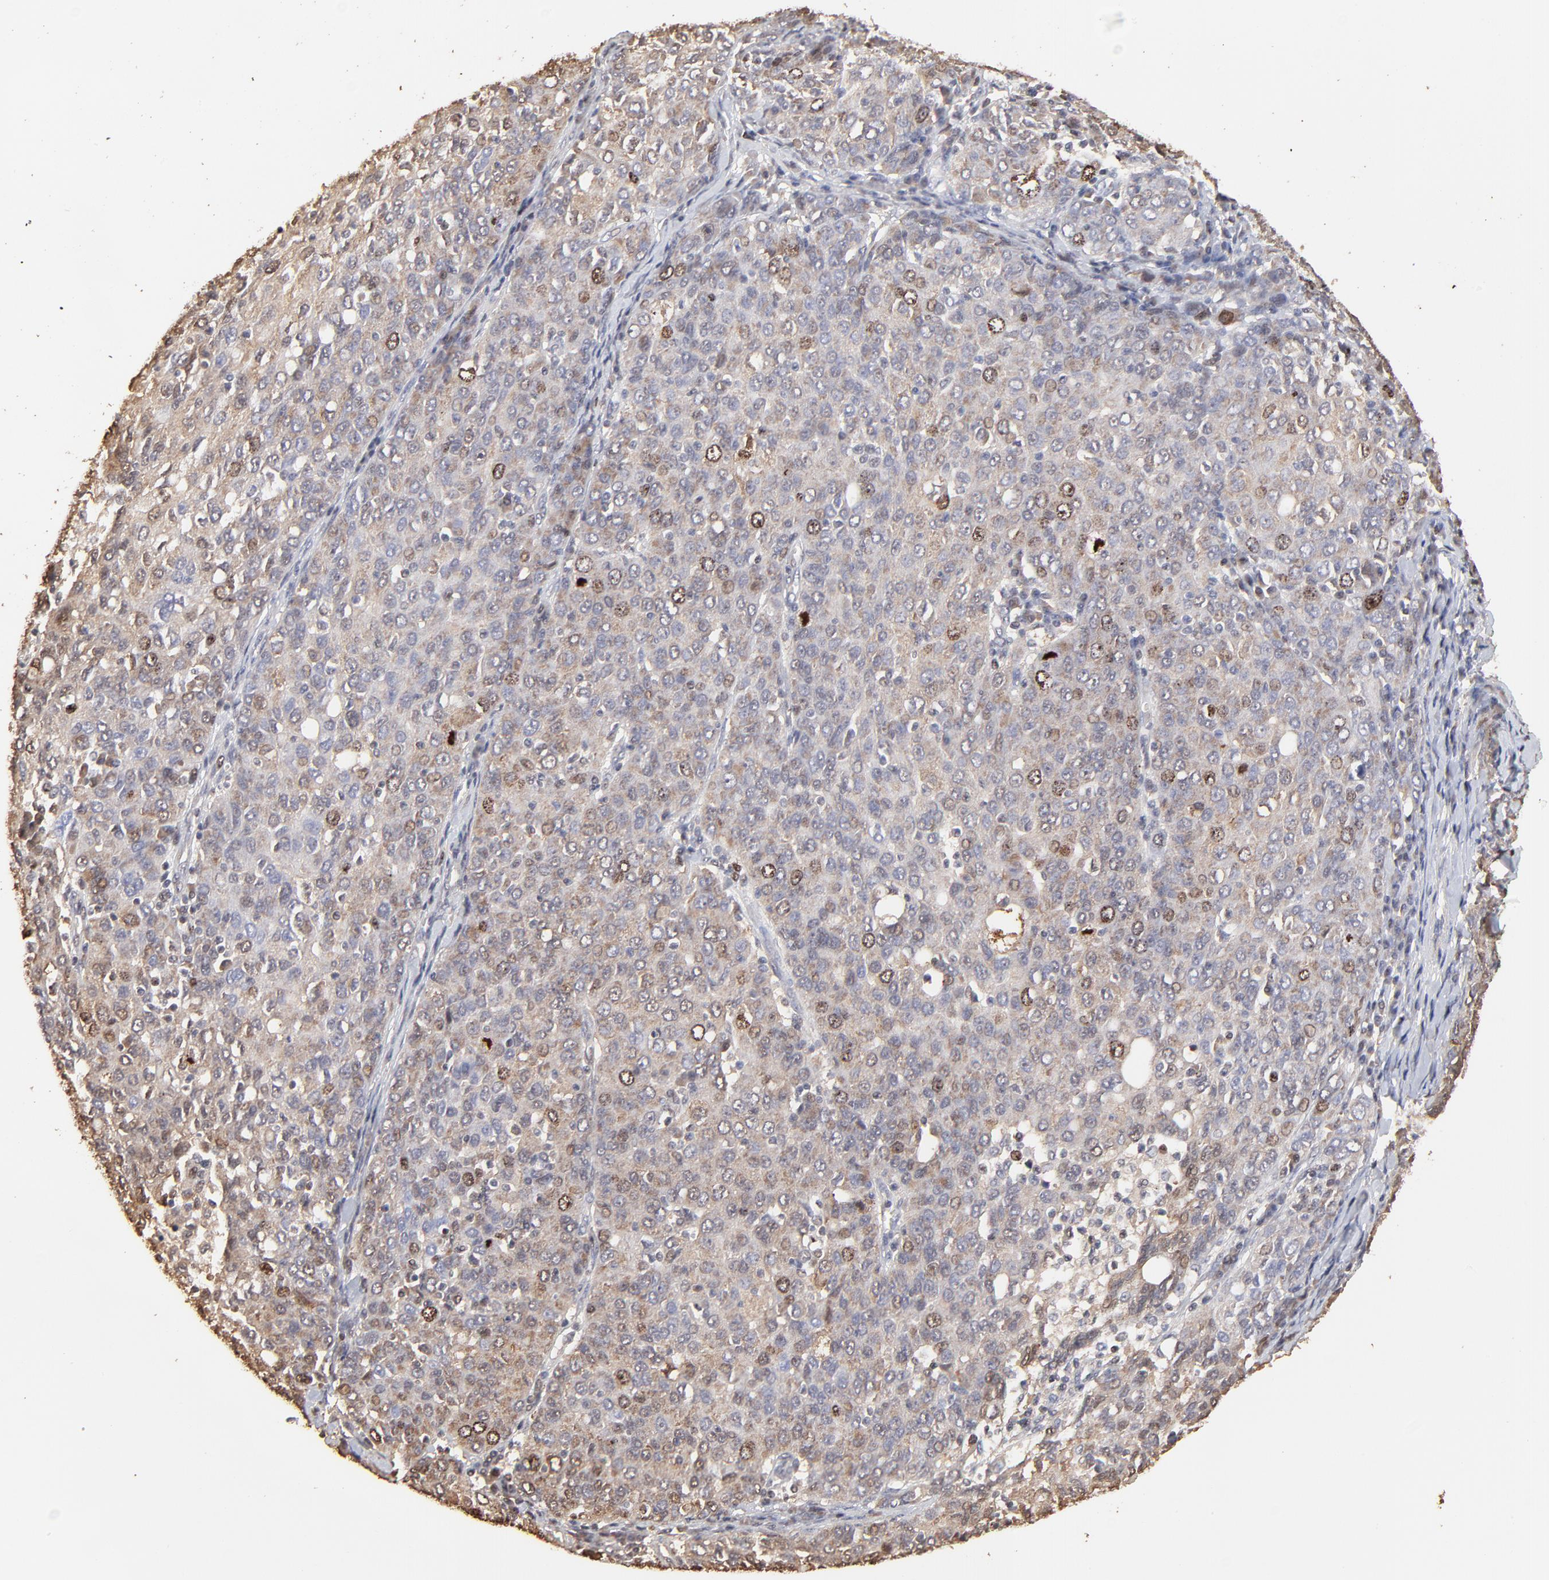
{"staining": {"intensity": "moderate", "quantity": "<25%", "location": "nuclear"}, "tissue": "ovarian cancer", "cell_type": "Tumor cells", "image_type": "cancer", "snomed": [{"axis": "morphology", "description": "Carcinoma, endometroid"}, {"axis": "topography", "description": "Ovary"}], "caption": "Immunohistochemical staining of human endometroid carcinoma (ovarian) demonstrates moderate nuclear protein expression in about <25% of tumor cells.", "gene": "BIRC5", "patient": {"sex": "female", "age": 50}}